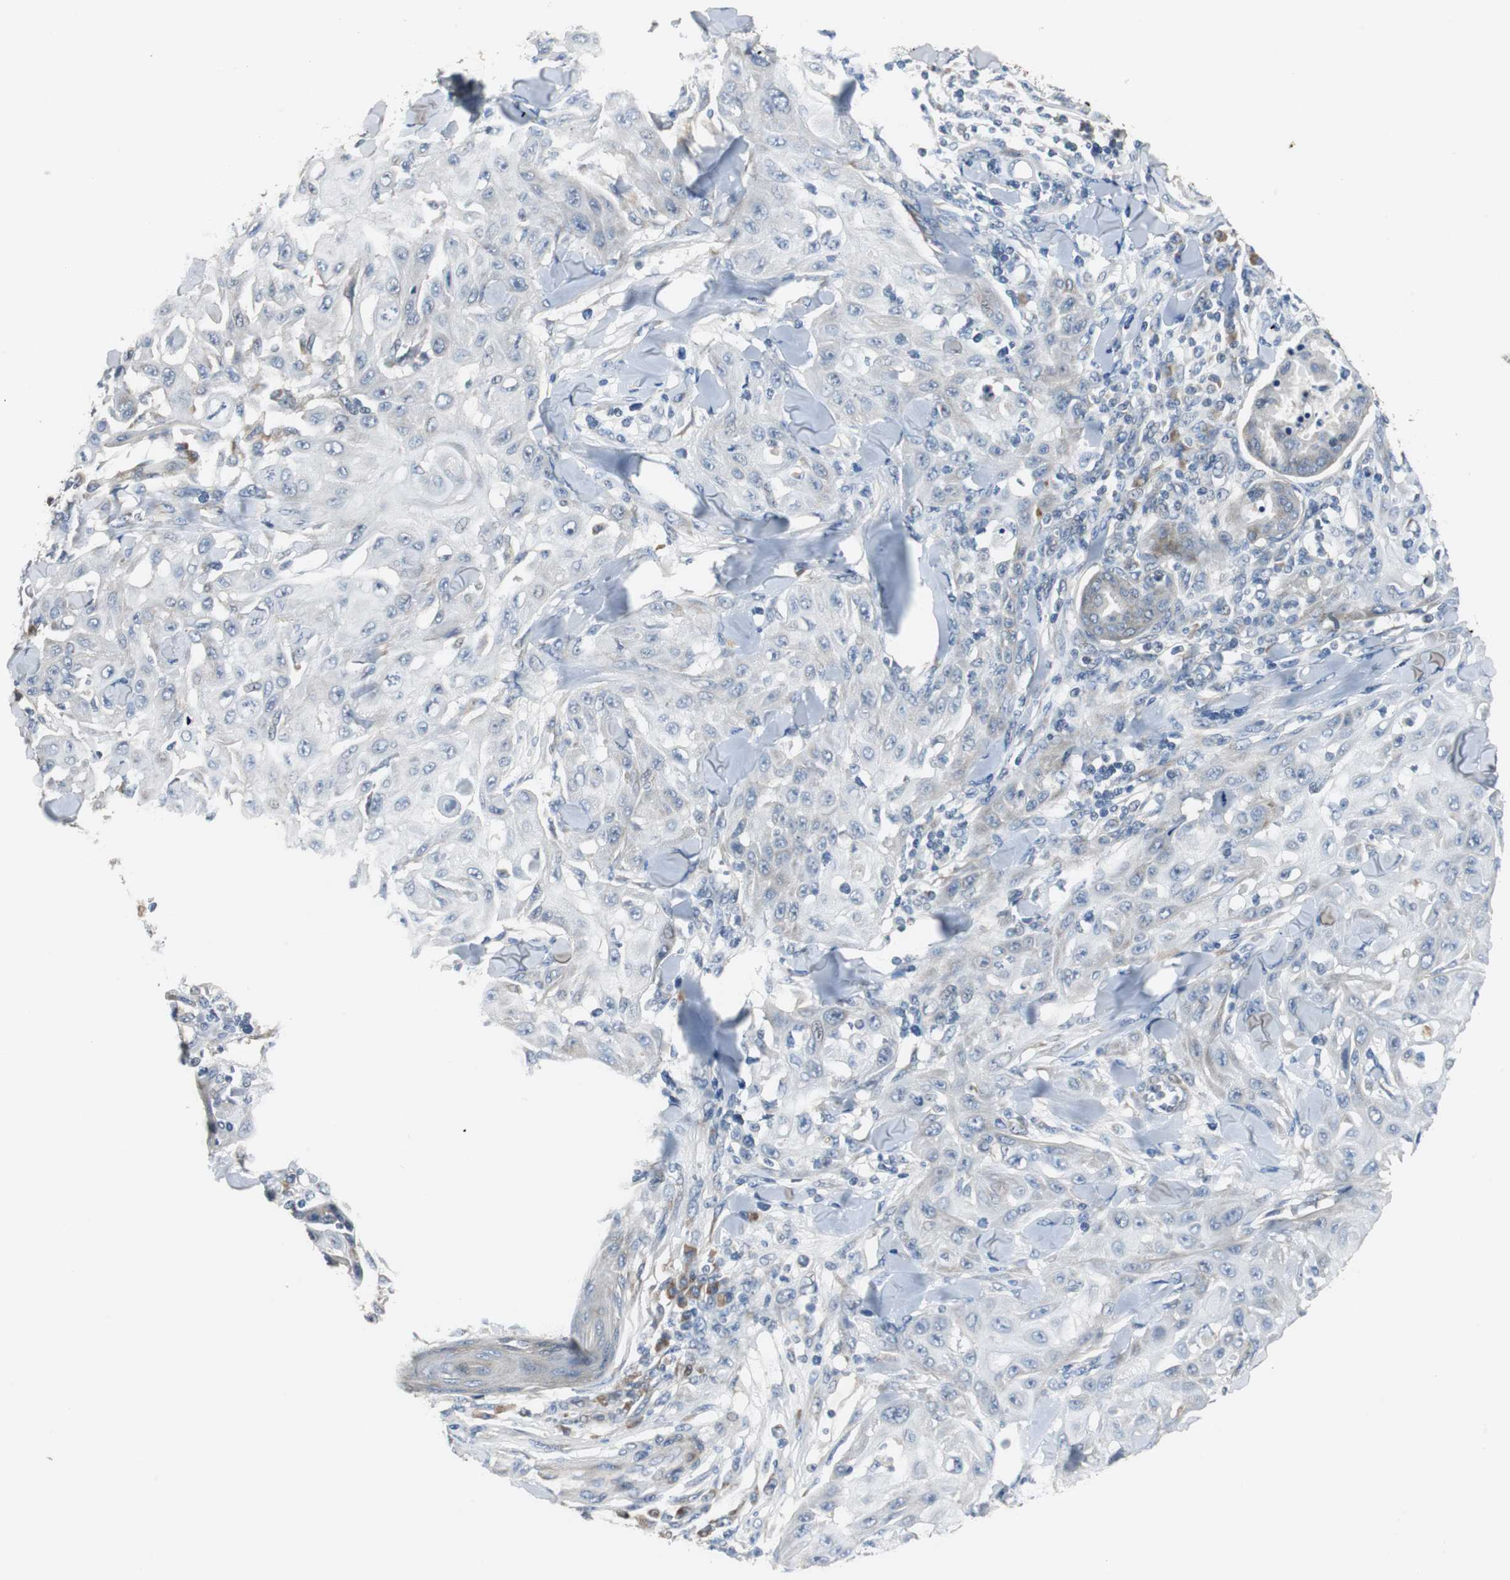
{"staining": {"intensity": "negative", "quantity": "none", "location": "none"}, "tissue": "skin cancer", "cell_type": "Tumor cells", "image_type": "cancer", "snomed": [{"axis": "morphology", "description": "Squamous cell carcinoma, NOS"}, {"axis": "topography", "description": "Skin"}], "caption": "There is no significant staining in tumor cells of skin cancer.", "gene": "MYT1", "patient": {"sex": "male", "age": 24}}